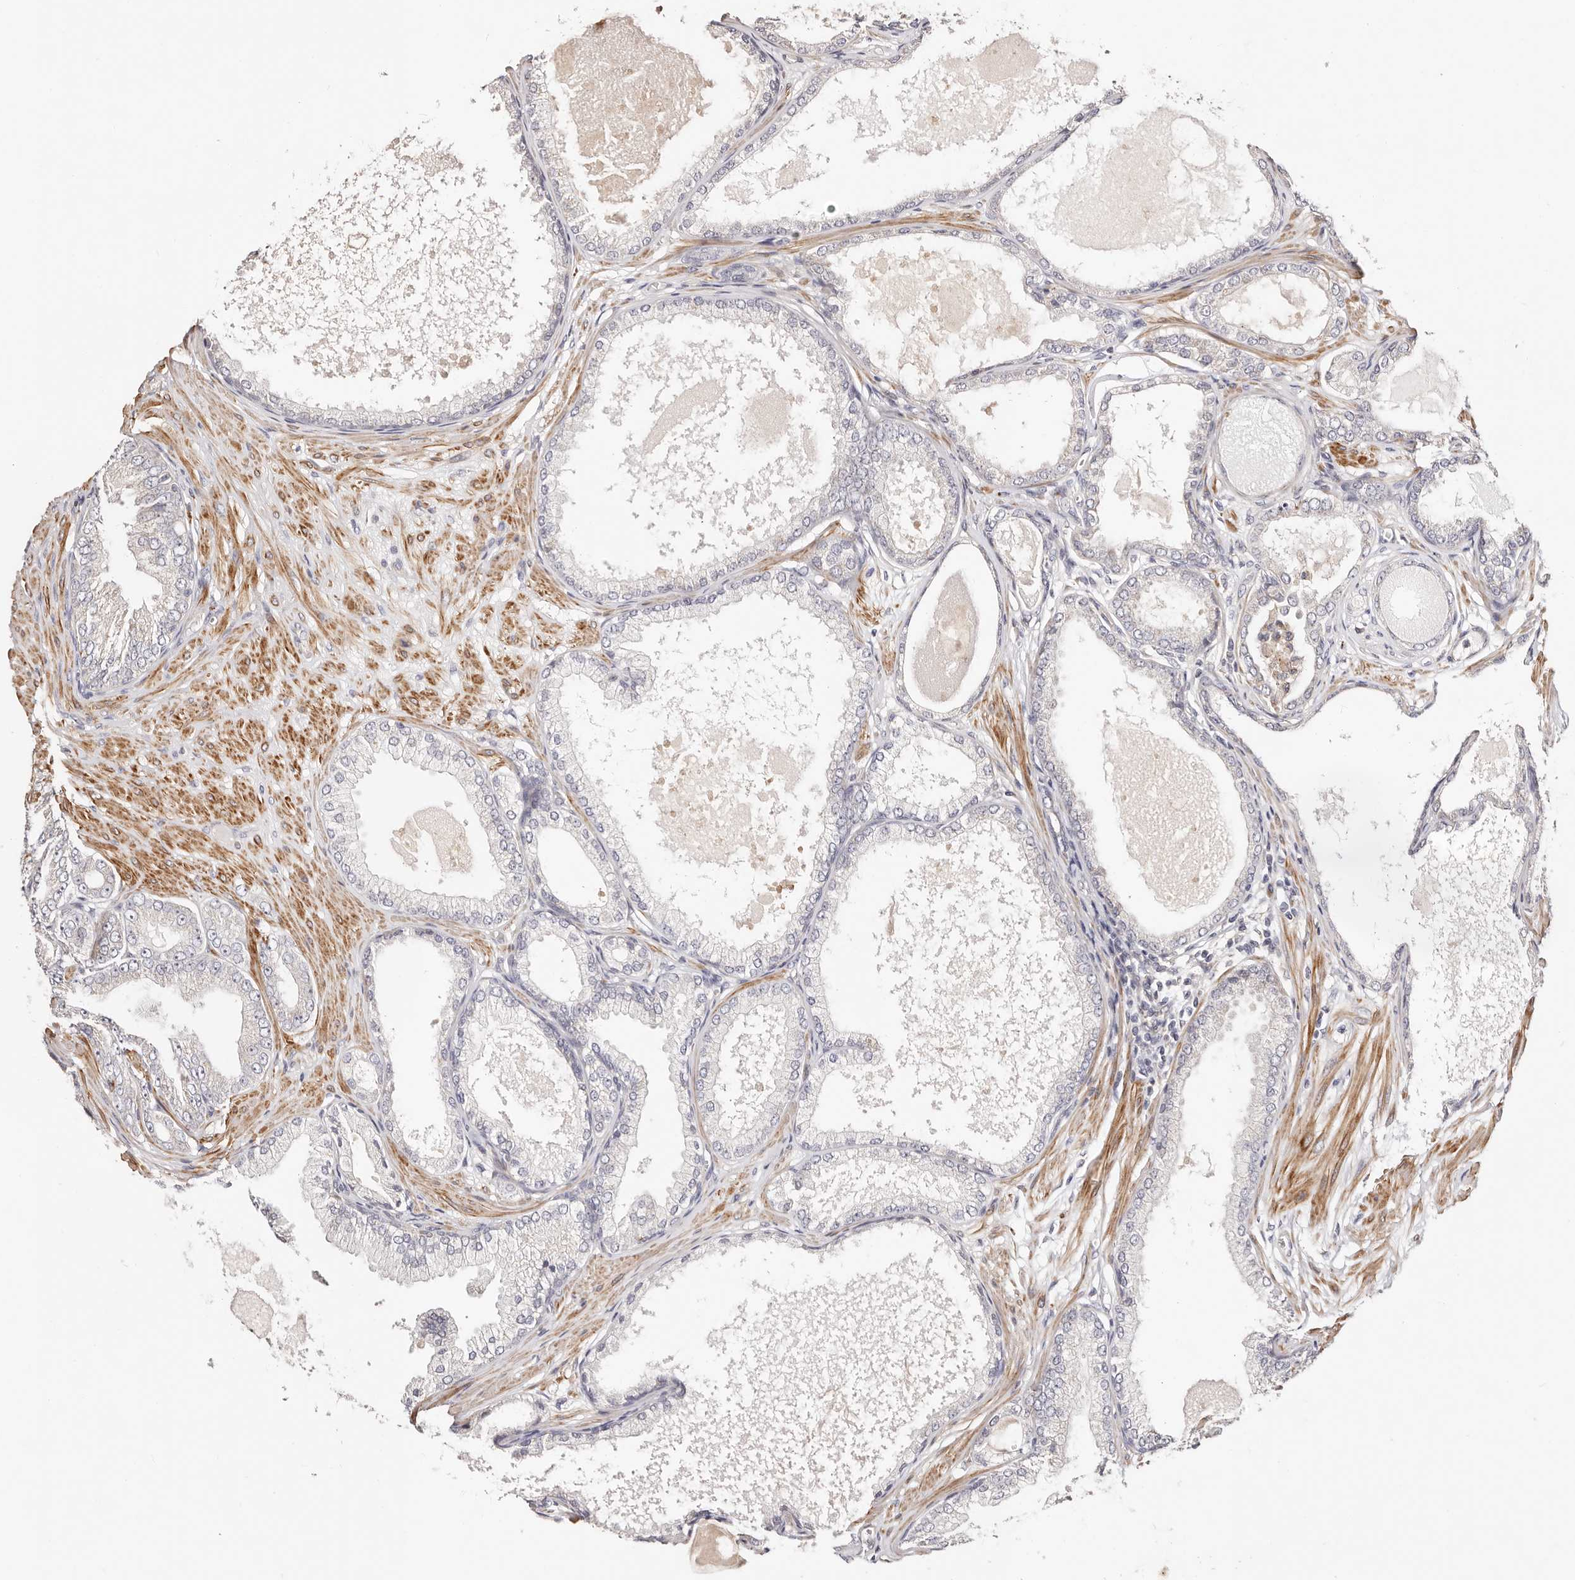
{"staining": {"intensity": "negative", "quantity": "none", "location": "none"}, "tissue": "prostate cancer", "cell_type": "Tumor cells", "image_type": "cancer", "snomed": [{"axis": "morphology", "description": "Adenocarcinoma, Low grade"}, {"axis": "topography", "description": "Prostate"}], "caption": "DAB (3,3'-diaminobenzidine) immunohistochemical staining of human low-grade adenocarcinoma (prostate) exhibits no significant staining in tumor cells.", "gene": "MAPK1", "patient": {"sex": "male", "age": 63}}